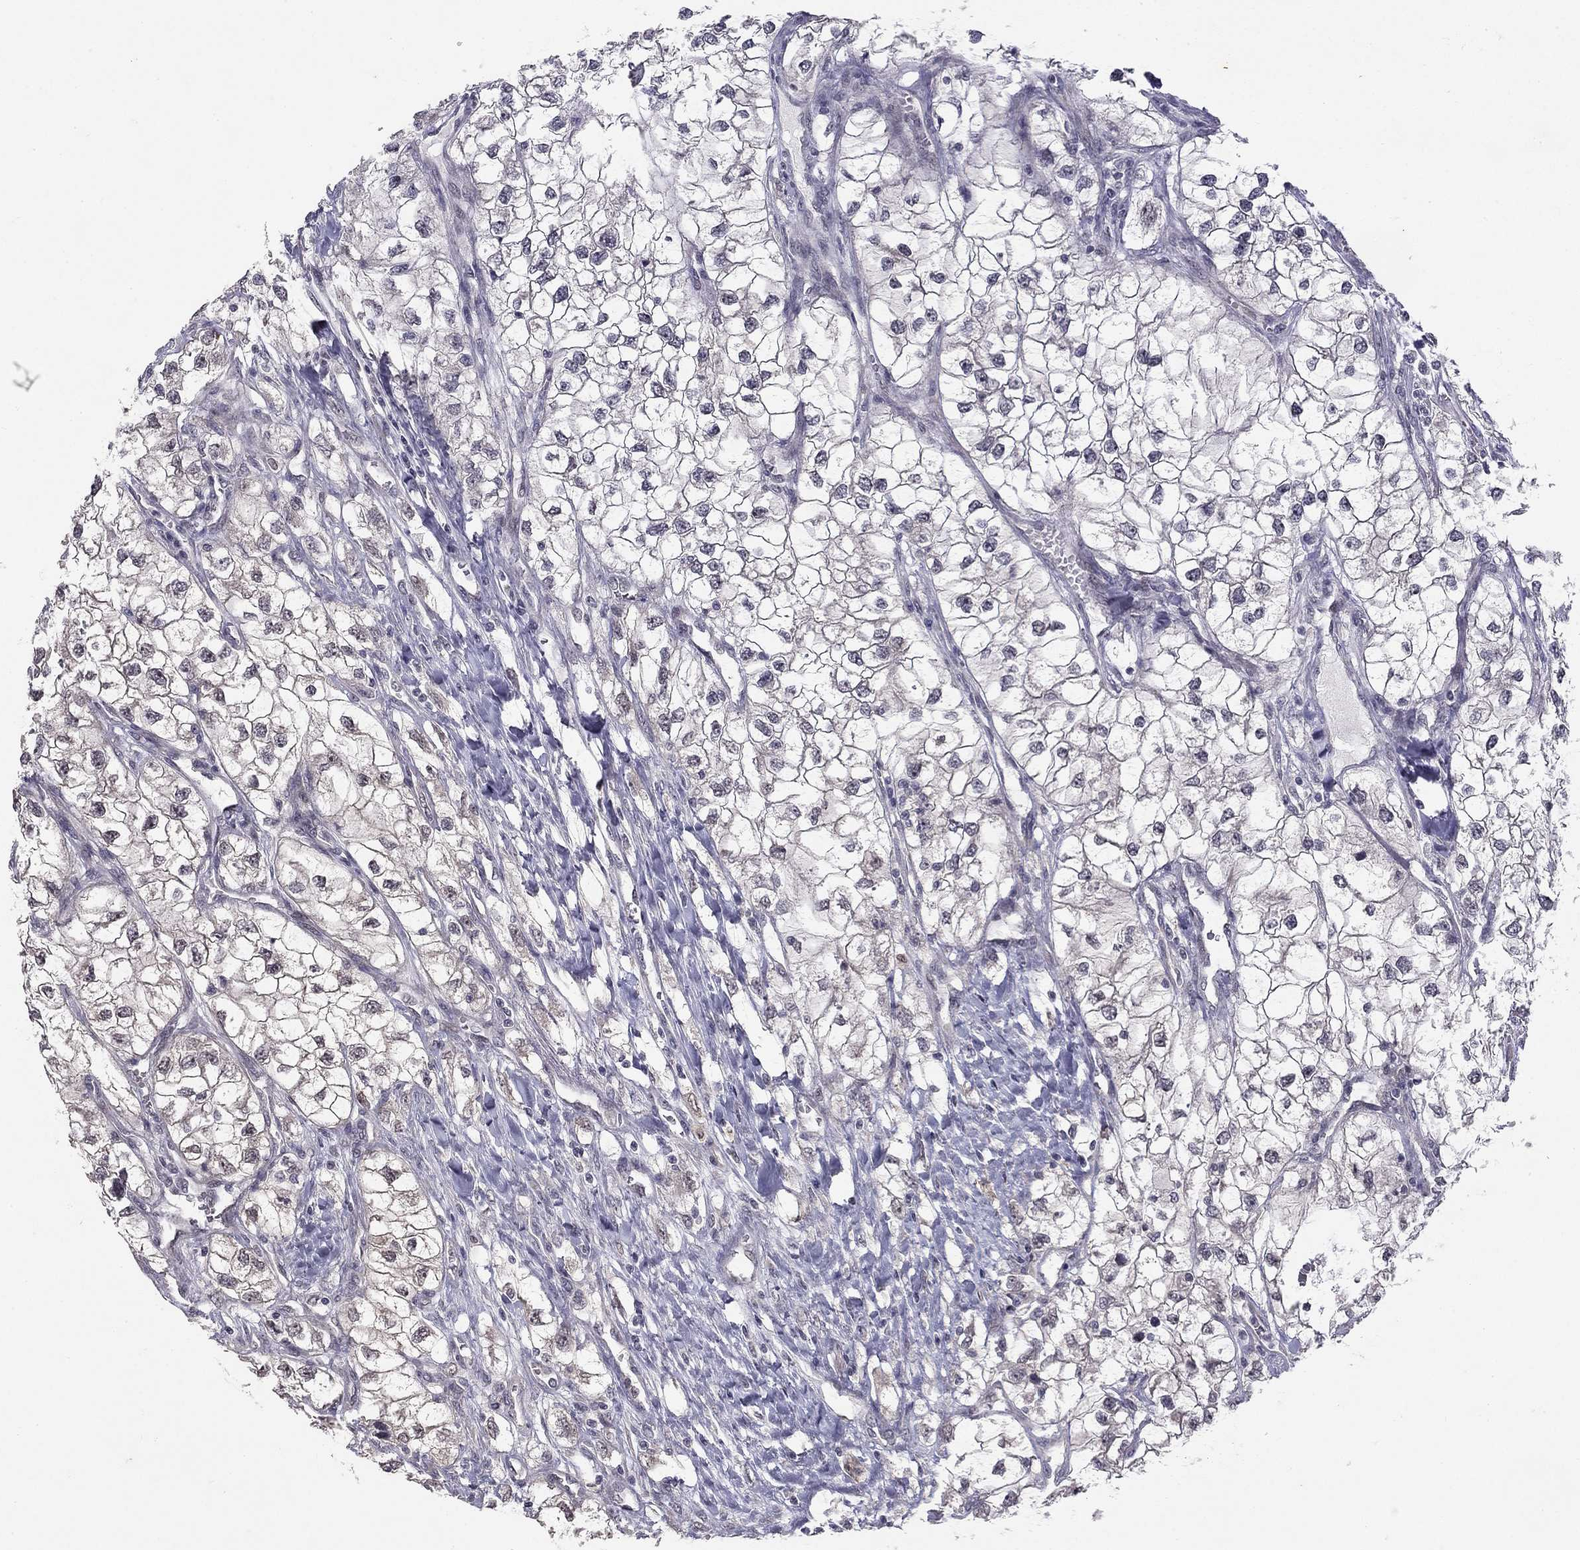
{"staining": {"intensity": "negative", "quantity": "none", "location": "none"}, "tissue": "renal cancer", "cell_type": "Tumor cells", "image_type": "cancer", "snomed": [{"axis": "morphology", "description": "Adenocarcinoma, NOS"}, {"axis": "topography", "description": "Kidney"}], "caption": "There is no significant staining in tumor cells of renal adenocarcinoma.", "gene": "STXBP6", "patient": {"sex": "male", "age": 59}}